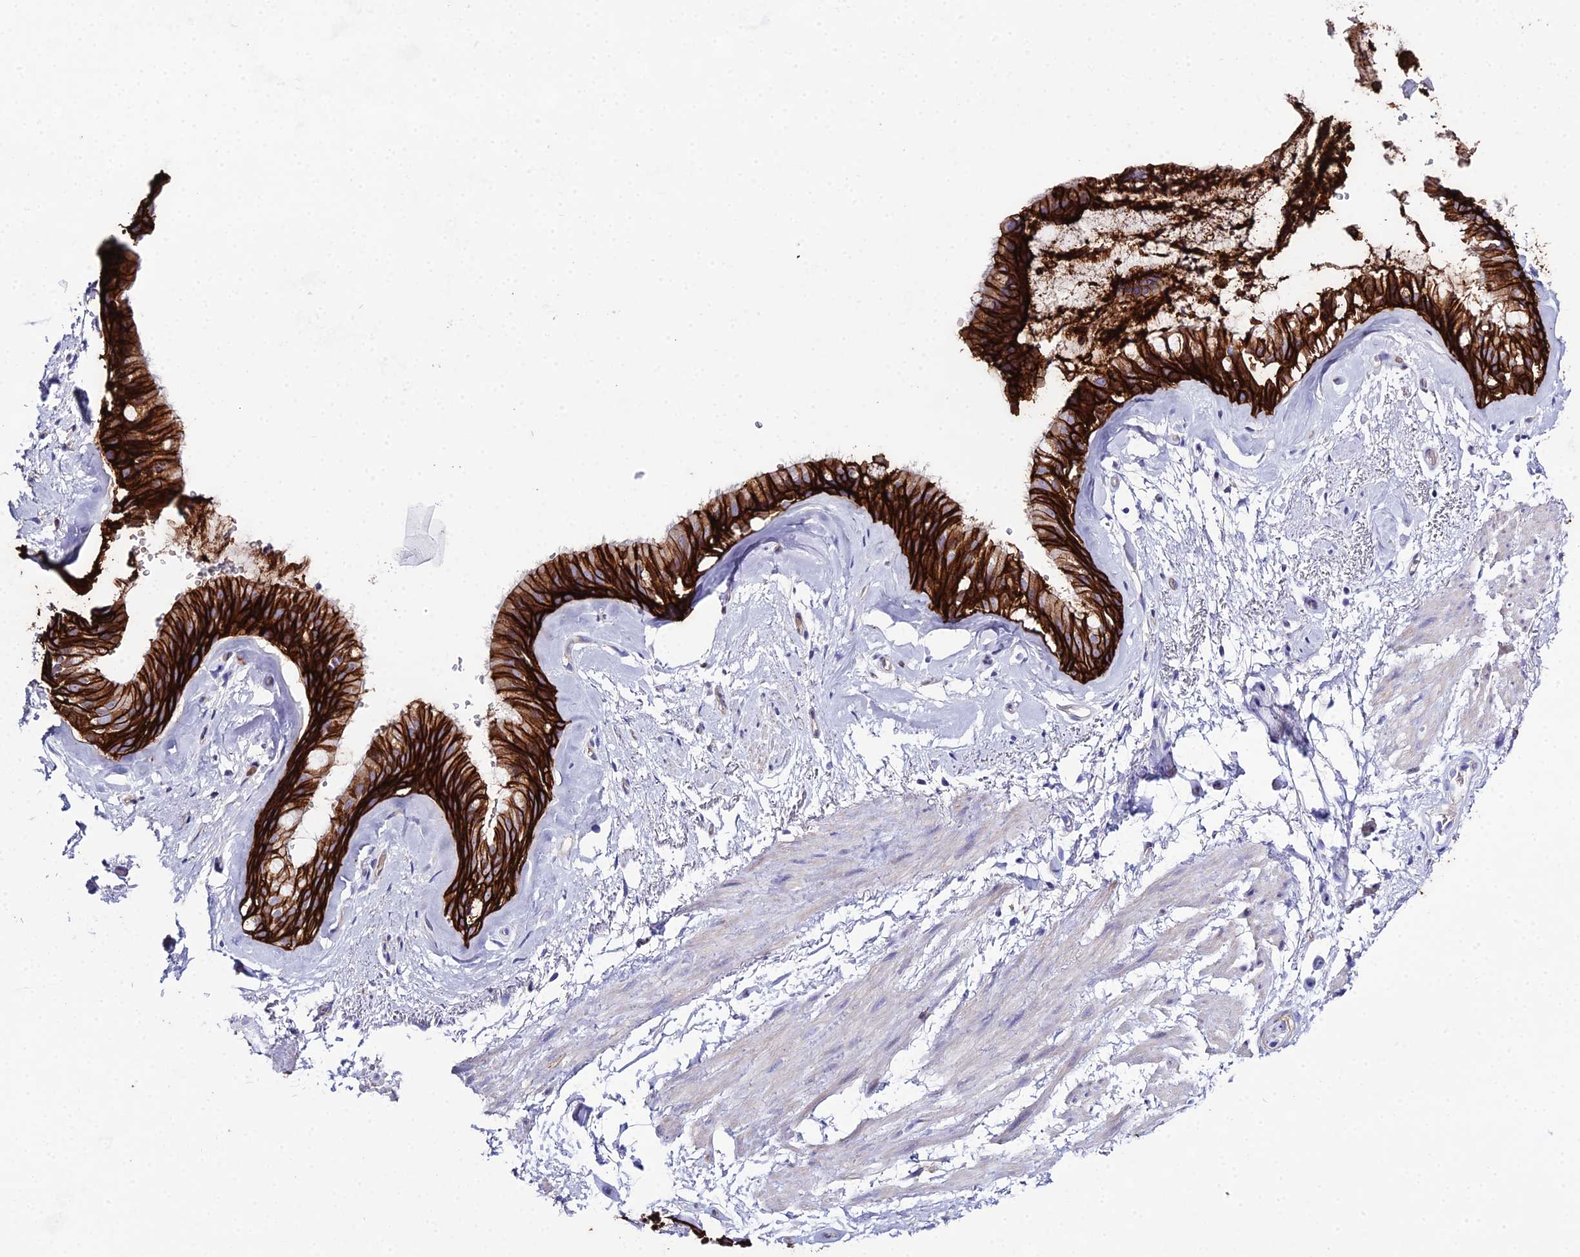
{"staining": {"intensity": "strong", "quantity": ">75%", "location": "cytoplasmic/membranous"}, "tissue": "bronchus", "cell_type": "Respiratory epithelial cells", "image_type": "normal", "snomed": [{"axis": "morphology", "description": "Normal tissue, NOS"}, {"axis": "topography", "description": "Cartilage tissue"}, {"axis": "topography", "description": "Bronchus"}], "caption": "Strong cytoplasmic/membranous expression is present in about >75% of respiratory epithelial cells in benign bronchus.", "gene": "OR1Q1", "patient": {"sex": "female", "age": 66}}